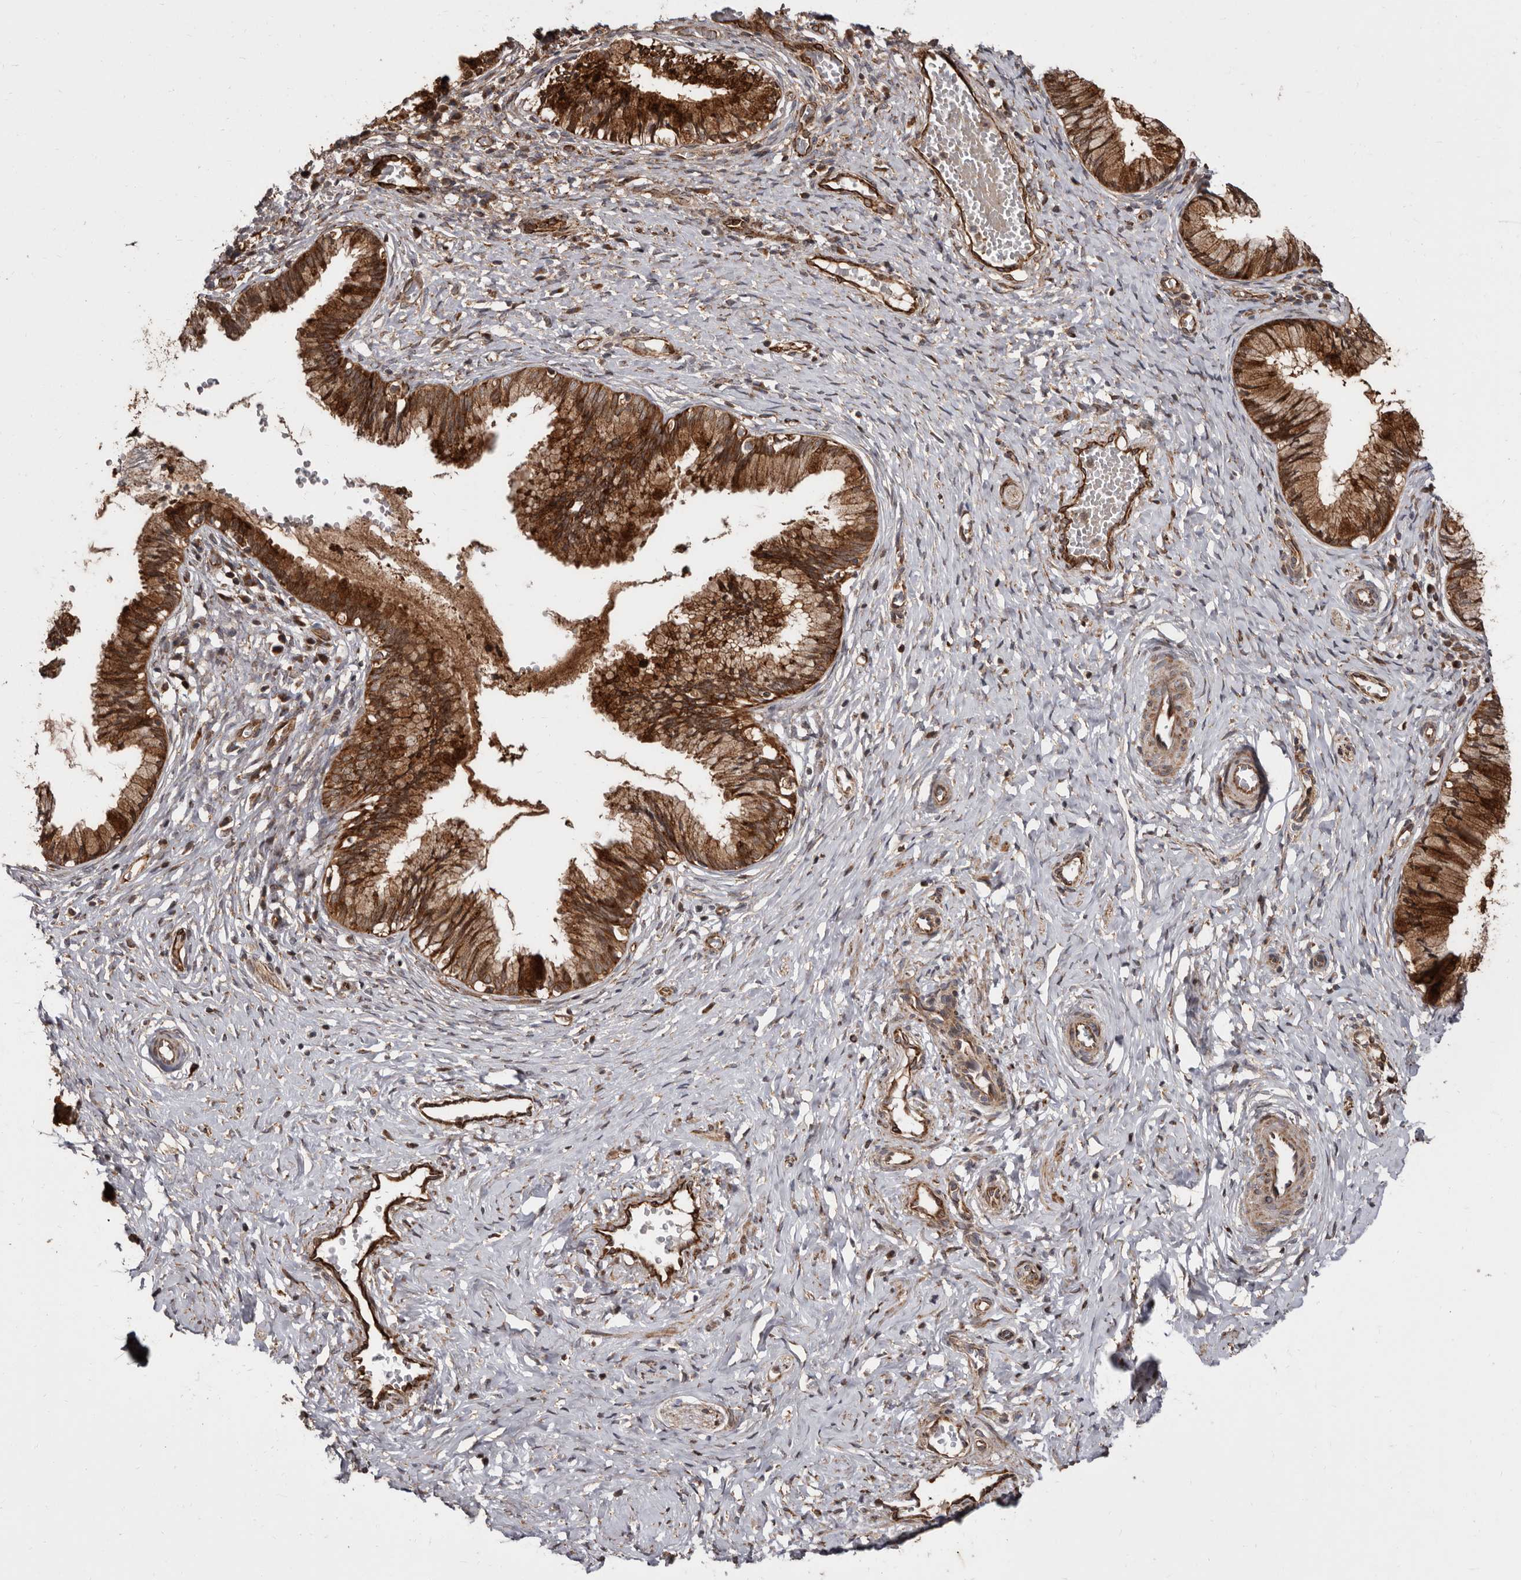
{"staining": {"intensity": "strong", "quantity": ">75%", "location": "cytoplasmic/membranous"}, "tissue": "cervix", "cell_type": "Glandular cells", "image_type": "normal", "snomed": [{"axis": "morphology", "description": "Normal tissue, NOS"}, {"axis": "topography", "description": "Cervix"}], "caption": "IHC photomicrograph of benign cervix stained for a protein (brown), which displays high levels of strong cytoplasmic/membranous positivity in approximately >75% of glandular cells.", "gene": "FLAD1", "patient": {"sex": "female", "age": 27}}